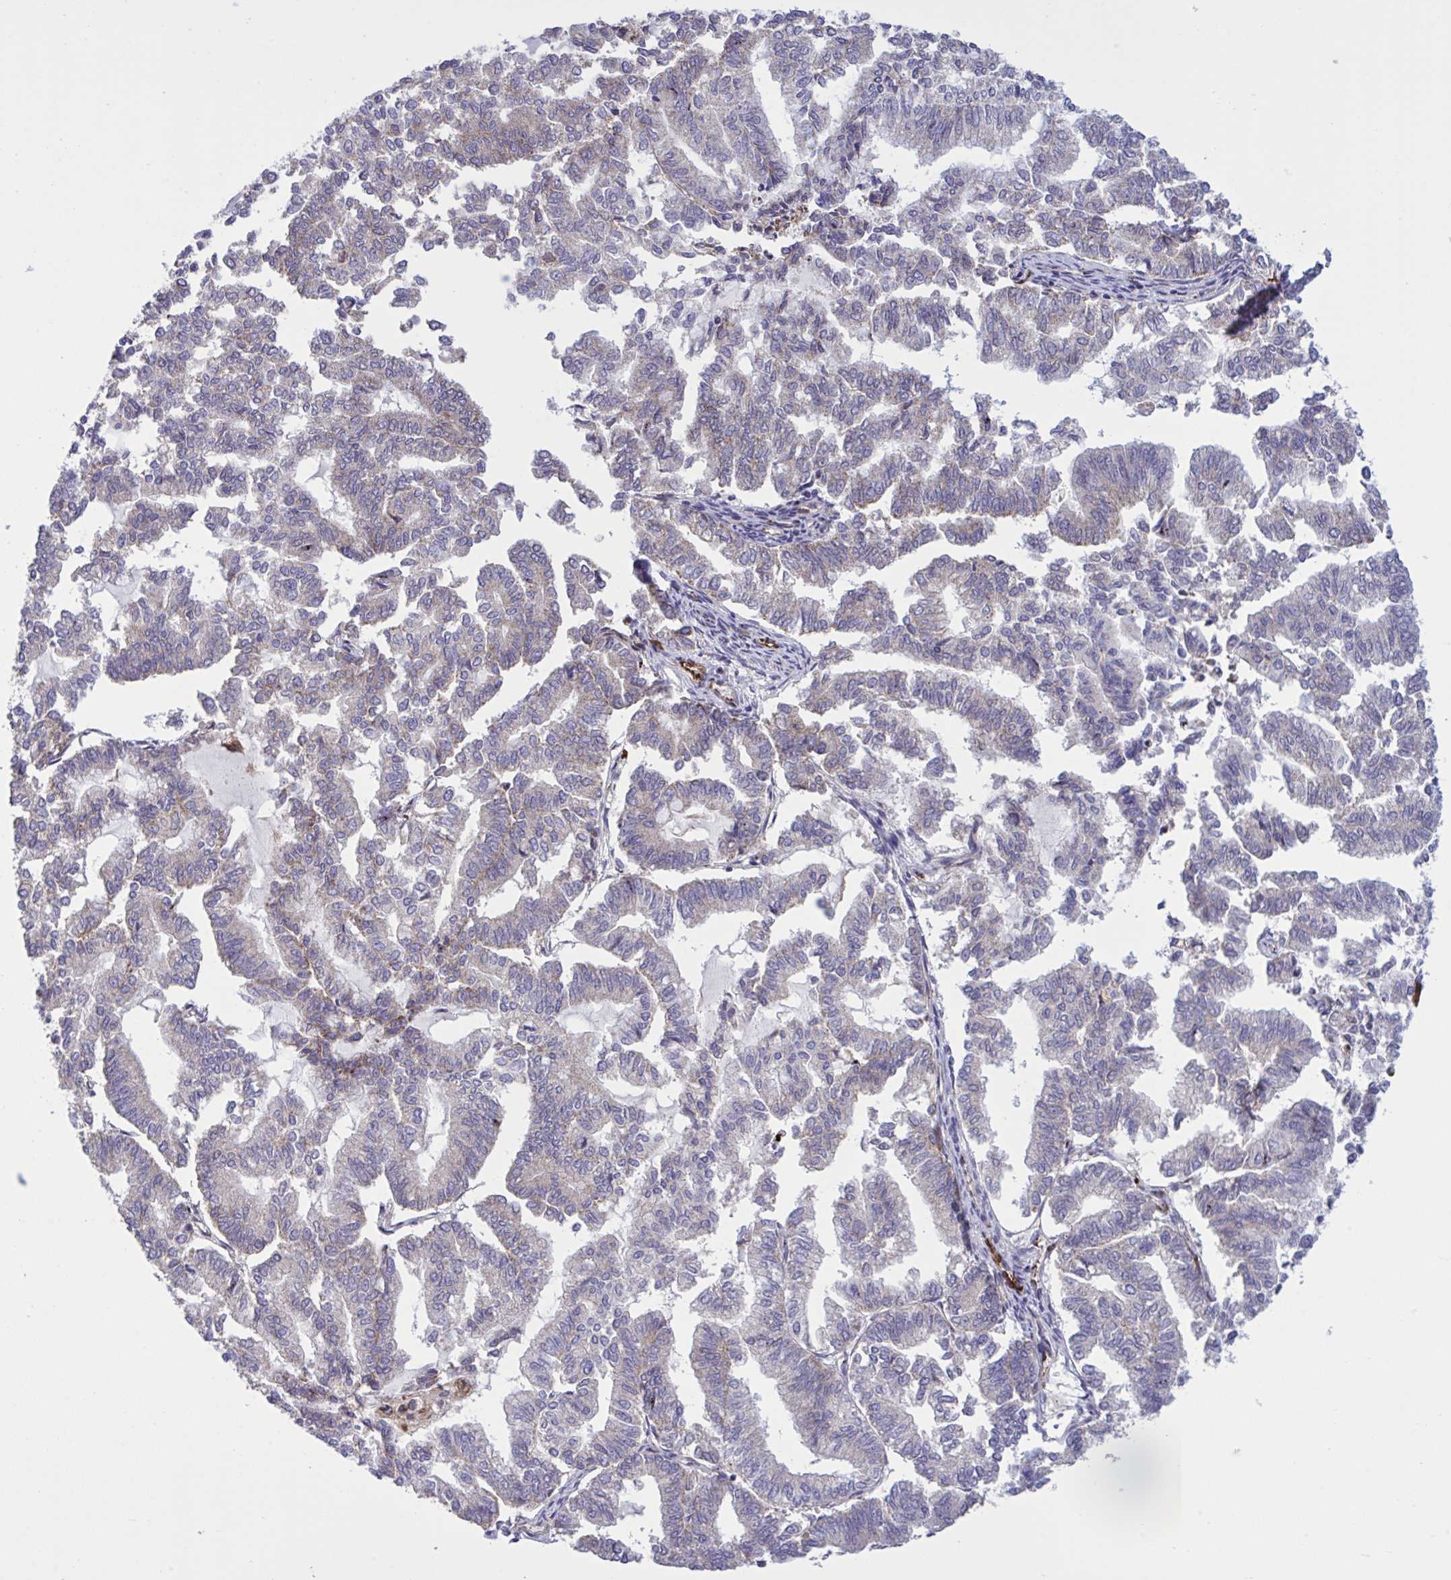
{"staining": {"intensity": "weak", "quantity": "25%-75%", "location": "cytoplasmic/membranous"}, "tissue": "endometrial cancer", "cell_type": "Tumor cells", "image_type": "cancer", "snomed": [{"axis": "morphology", "description": "Adenocarcinoma, NOS"}, {"axis": "topography", "description": "Endometrium"}], "caption": "A low amount of weak cytoplasmic/membranous expression is seen in approximately 25%-75% of tumor cells in endometrial adenocarcinoma tissue.", "gene": "CD101", "patient": {"sex": "female", "age": 79}}